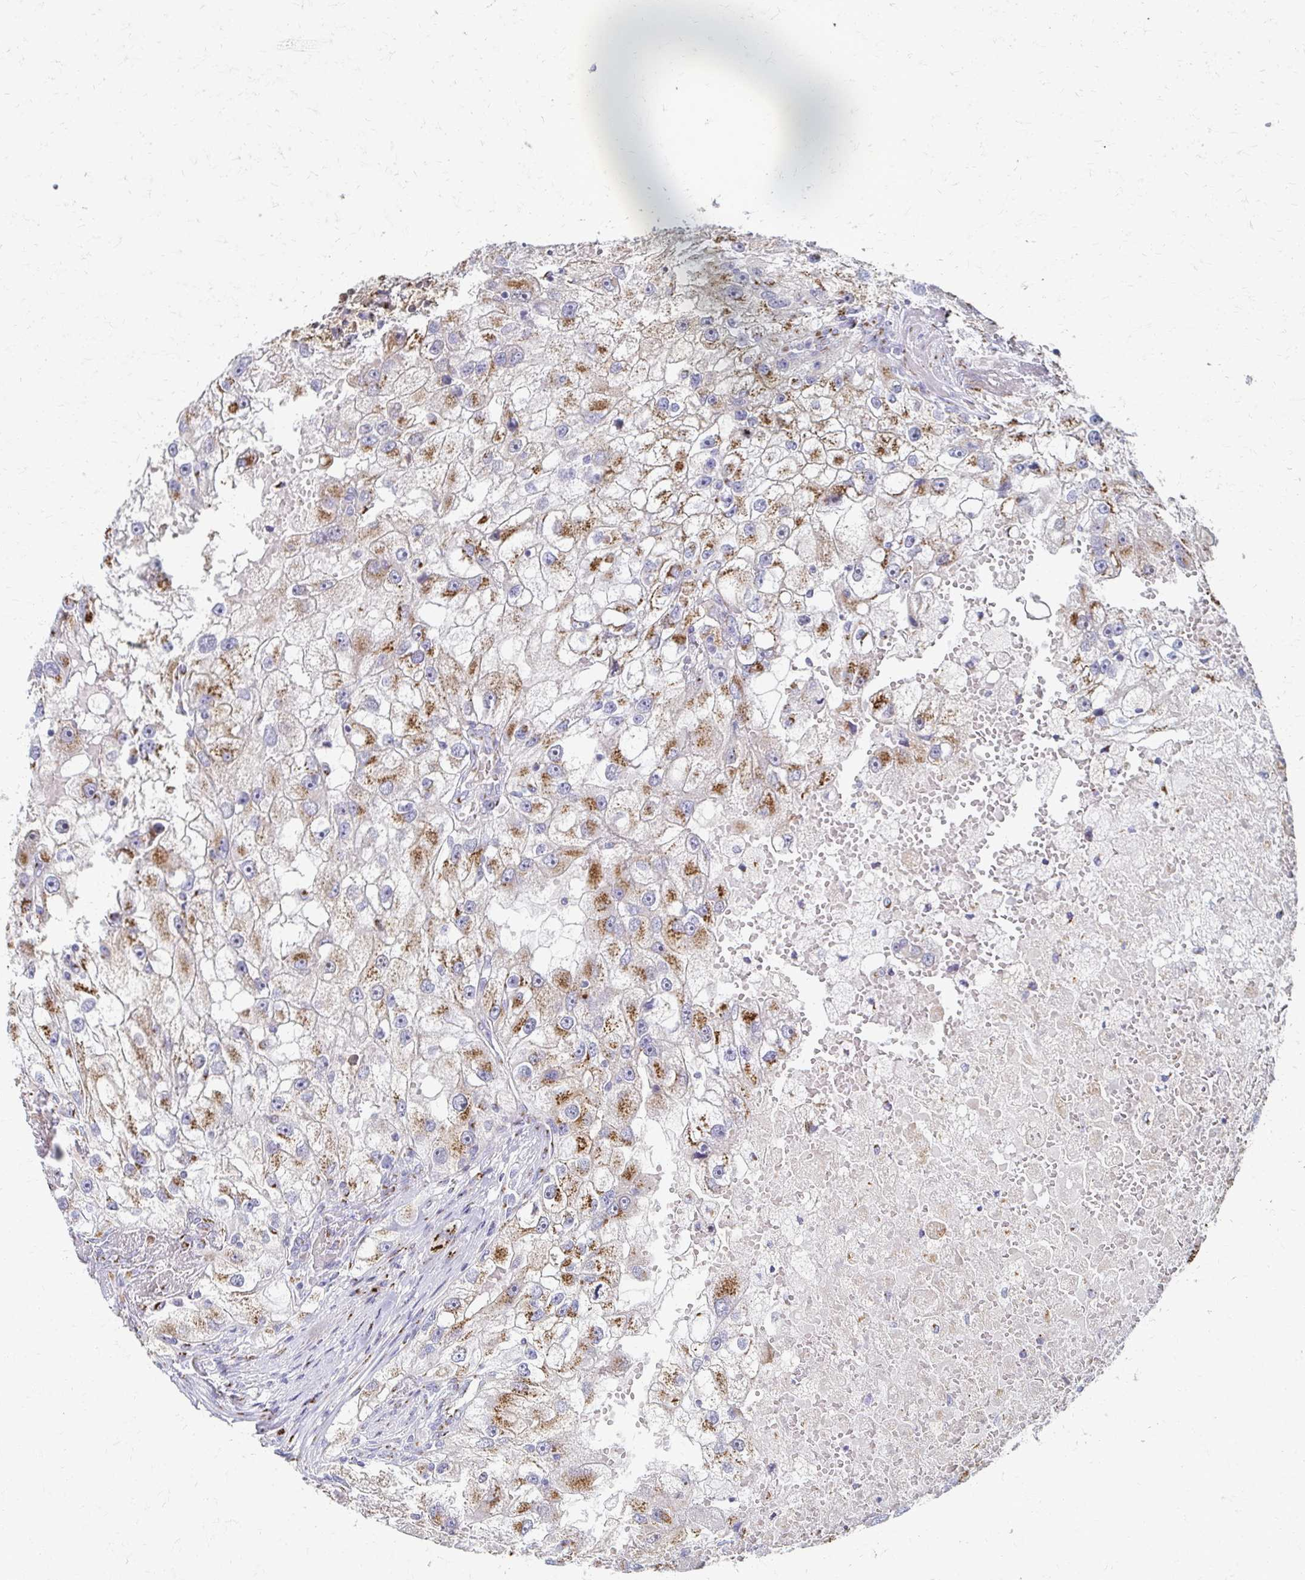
{"staining": {"intensity": "moderate", "quantity": ">75%", "location": "cytoplasmic/membranous"}, "tissue": "renal cancer", "cell_type": "Tumor cells", "image_type": "cancer", "snomed": [{"axis": "morphology", "description": "Adenocarcinoma, NOS"}, {"axis": "topography", "description": "Kidney"}], "caption": "Immunohistochemistry (IHC) image of neoplastic tissue: human renal cancer (adenocarcinoma) stained using immunohistochemistry displays medium levels of moderate protein expression localized specifically in the cytoplasmic/membranous of tumor cells, appearing as a cytoplasmic/membranous brown color.", "gene": "TM9SF1", "patient": {"sex": "male", "age": 63}}